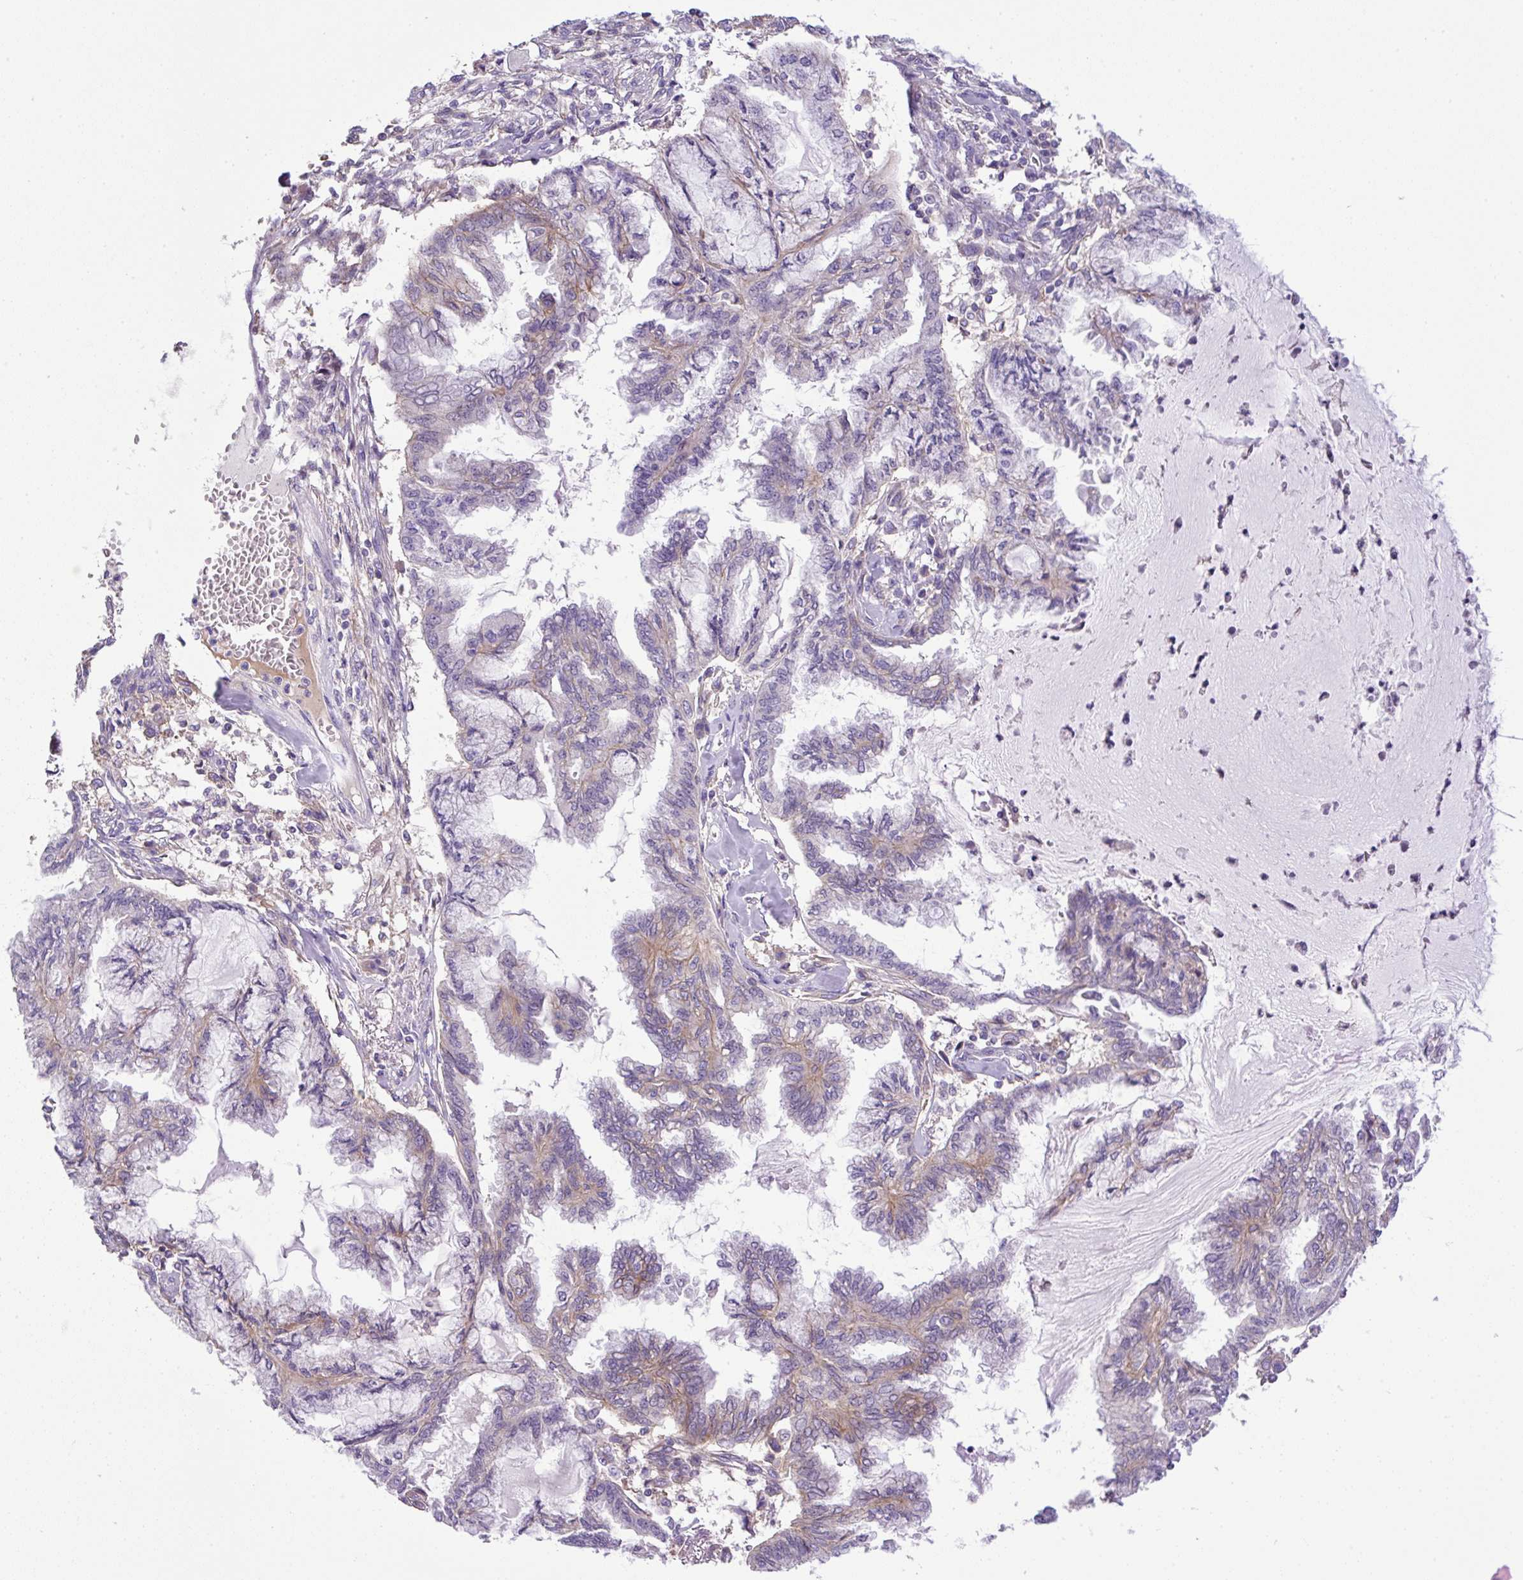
{"staining": {"intensity": "weak", "quantity": "<25%", "location": "cytoplasmic/membranous"}, "tissue": "endometrial cancer", "cell_type": "Tumor cells", "image_type": "cancer", "snomed": [{"axis": "morphology", "description": "Adenocarcinoma, NOS"}, {"axis": "topography", "description": "Endometrium"}], "caption": "This is an IHC histopathology image of human adenocarcinoma (endometrial). There is no staining in tumor cells.", "gene": "NPTN", "patient": {"sex": "female", "age": 86}}